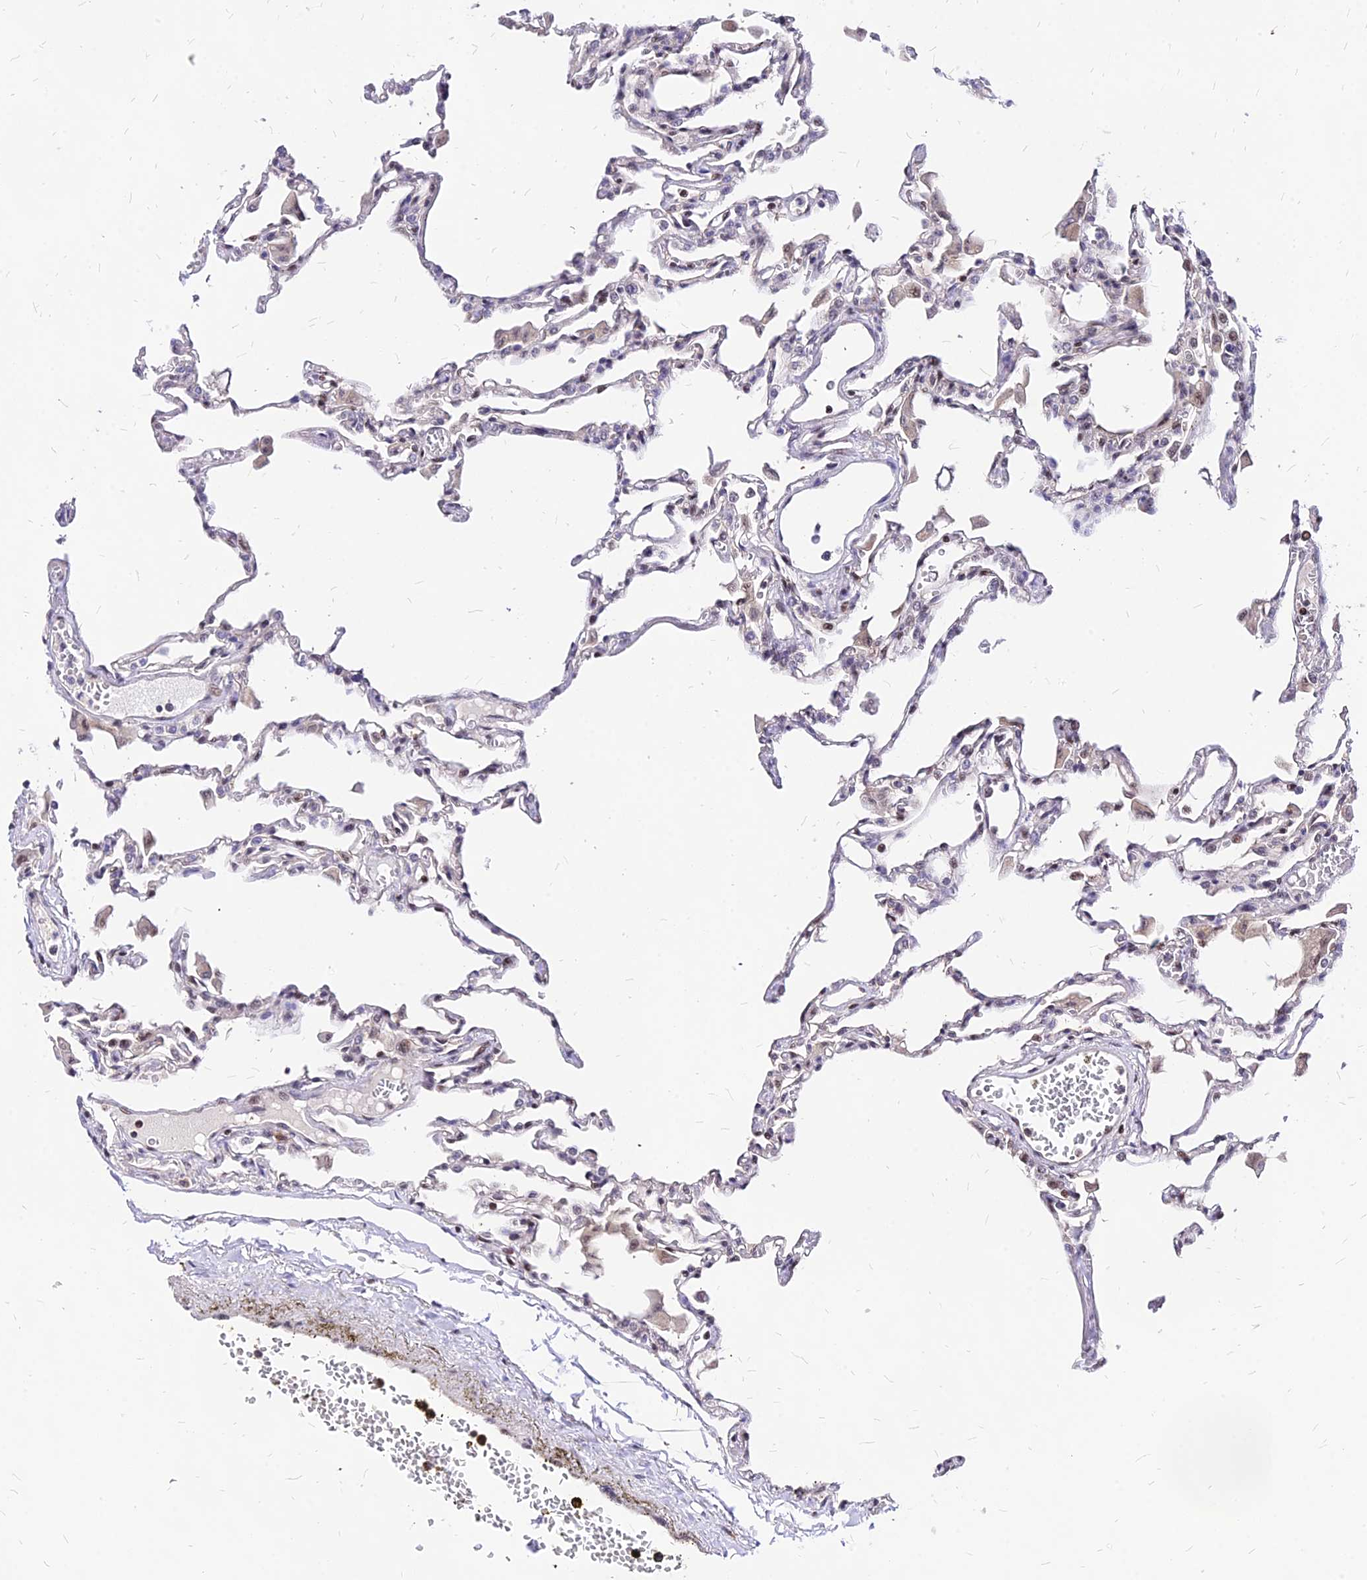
{"staining": {"intensity": "moderate", "quantity": "25%-75%", "location": "nuclear"}, "tissue": "lung", "cell_type": "Alveolar cells", "image_type": "normal", "snomed": [{"axis": "morphology", "description": "Normal tissue, NOS"}, {"axis": "topography", "description": "Bronchus"}, {"axis": "topography", "description": "Lung"}], "caption": "Brown immunohistochemical staining in unremarkable human lung demonstrates moderate nuclear expression in about 25%-75% of alveolar cells. (brown staining indicates protein expression, while blue staining denotes nuclei).", "gene": "DDX55", "patient": {"sex": "female", "age": 49}}